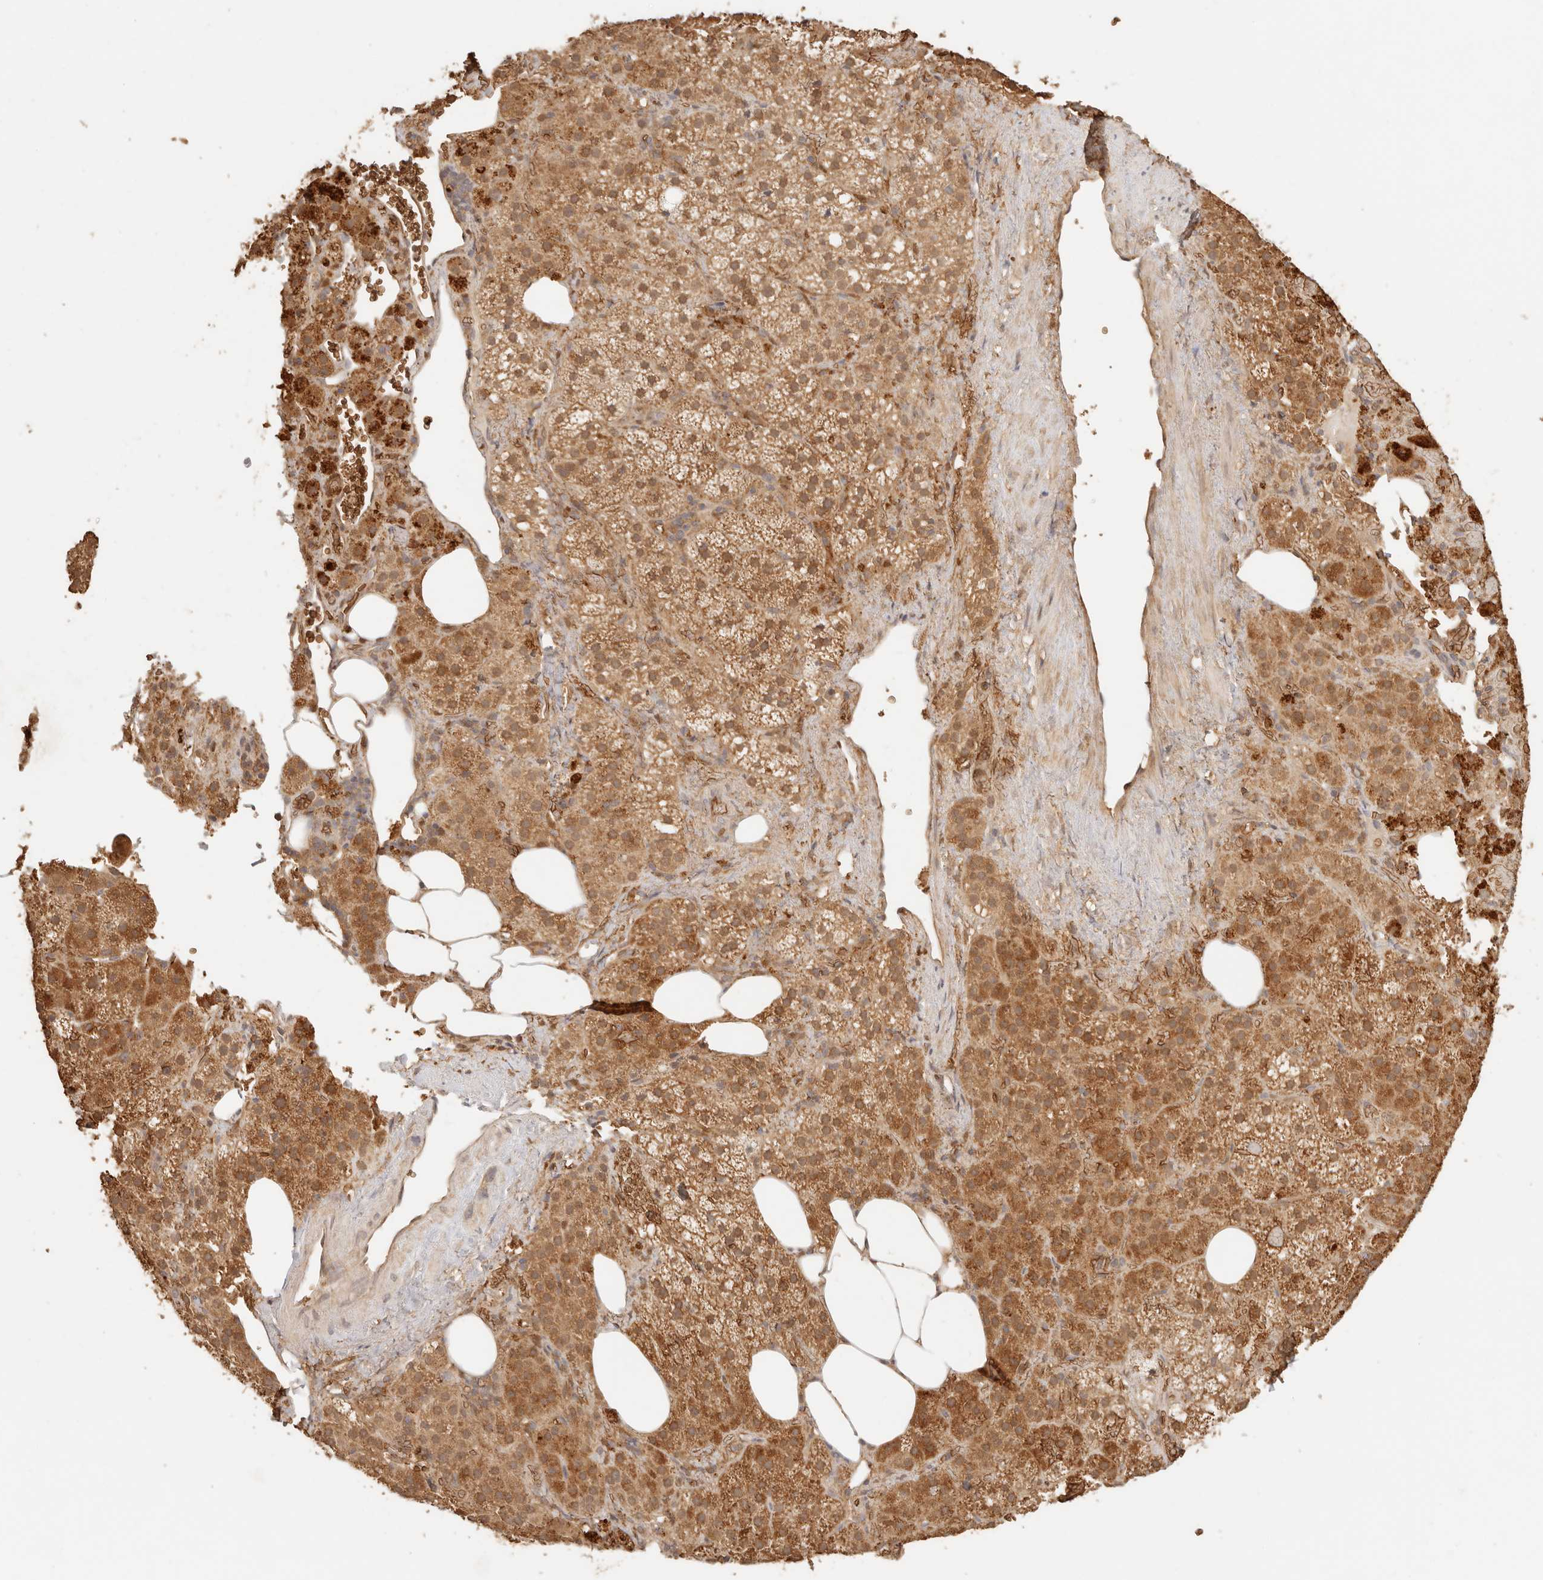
{"staining": {"intensity": "strong", "quantity": ">75%", "location": "cytoplasmic/membranous"}, "tissue": "adrenal gland", "cell_type": "Glandular cells", "image_type": "normal", "snomed": [{"axis": "morphology", "description": "Normal tissue, NOS"}, {"axis": "topography", "description": "Adrenal gland"}], "caption": "High-power microscopy captured an immunohistochemistry micrograph of unremarkable adrenal gland, revealing strong cytoplasmic/membranous expression in approximately >75% of glandular cells.", "gene": "INTS11", "patient": {"sex": "female", "age": 59}}